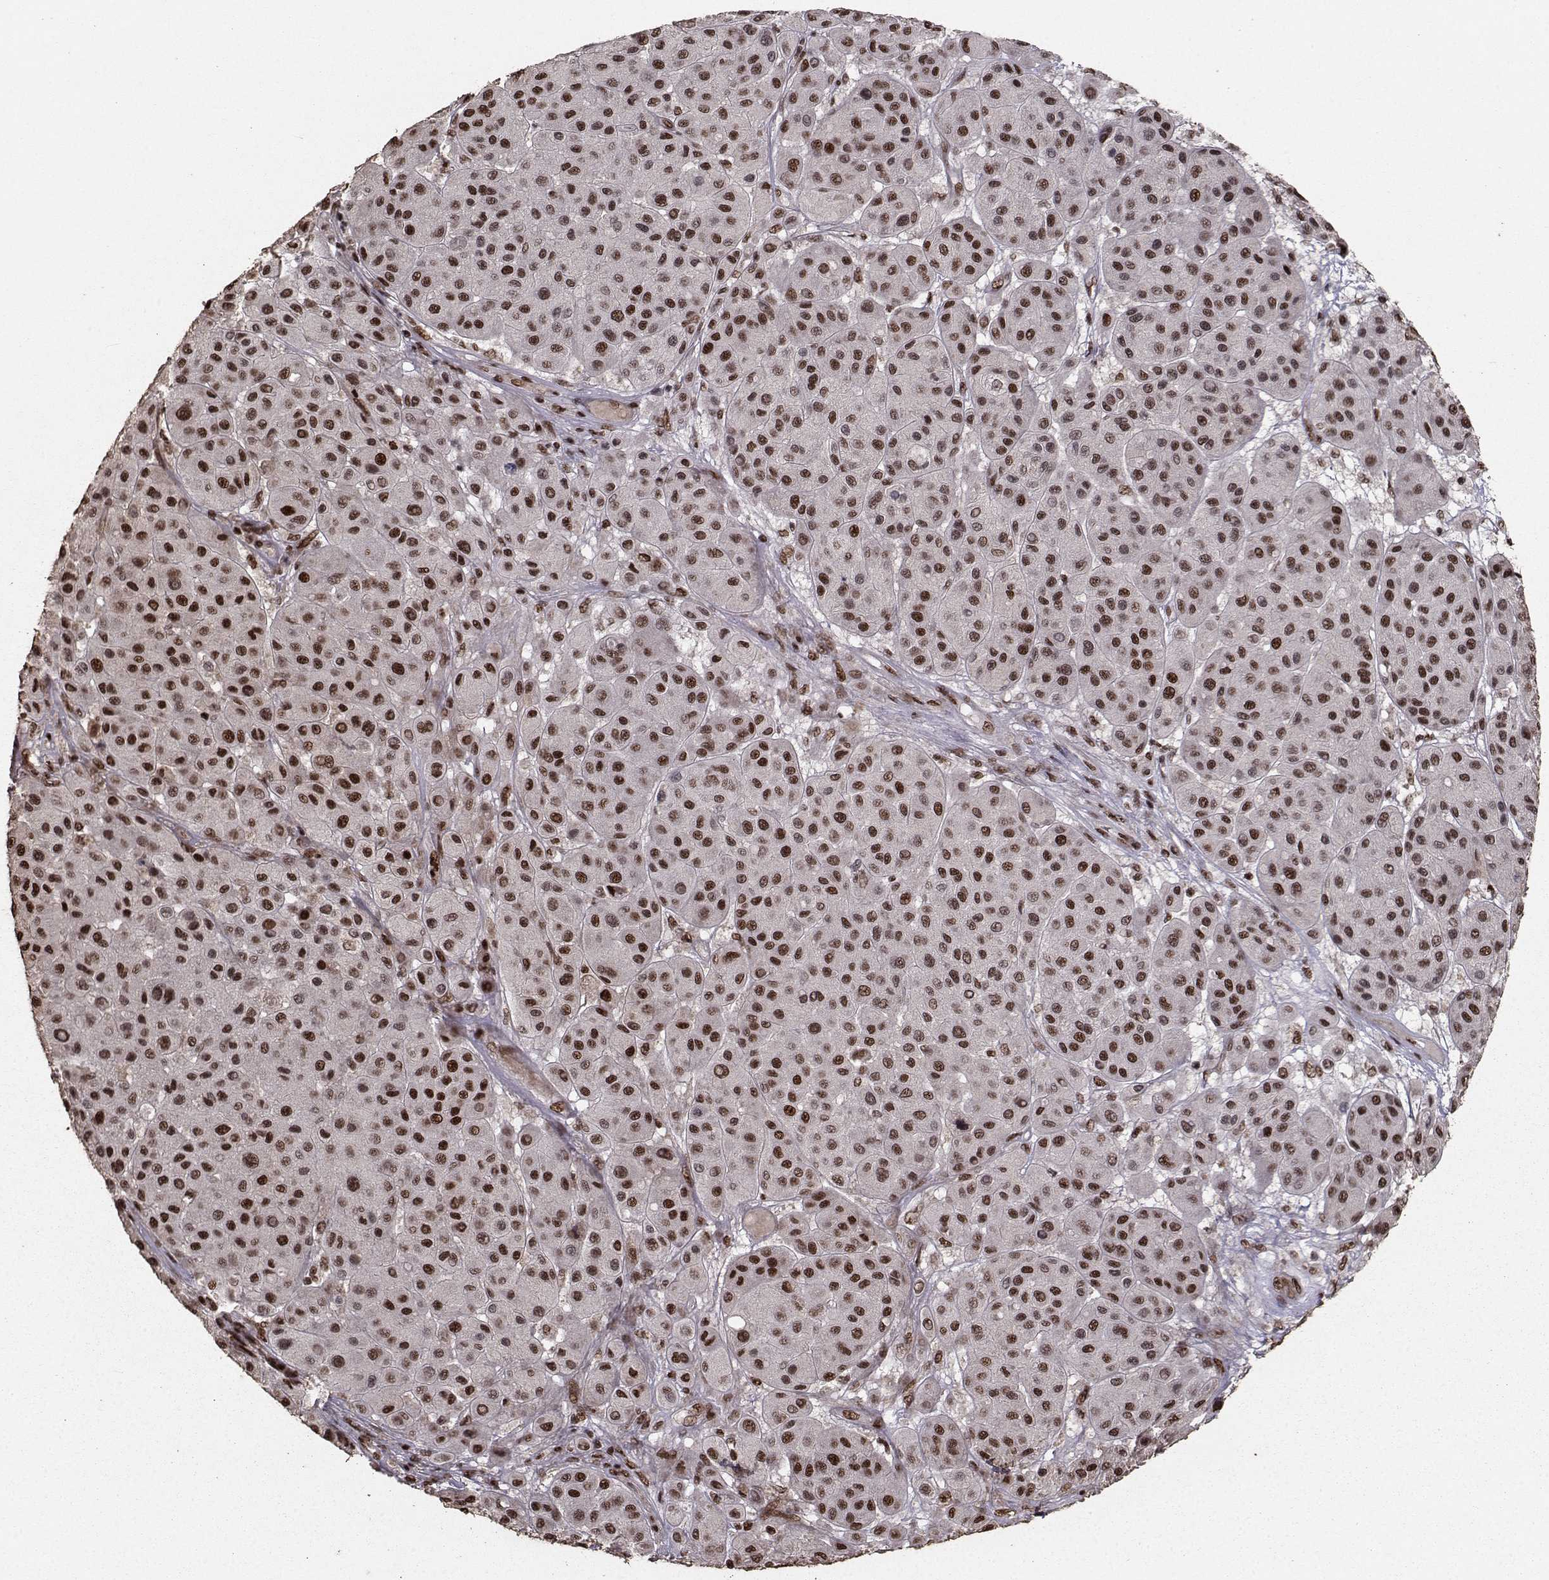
{"staining": {"intensity": "strong", "quantity": ">75%", "location": "nuclear"}, "tissue": "melanoma", "cell_type": "Tumor cells", "image_type": "cancer", "snomed": [{"axis": "morphology", "description": "Malignant melanoma, Metastatic site"}, {"axis": "topography", "description": "Smooth muscle"}], "caption": "IHC staining of melanoma, which demonstrates high levels of strong nuclear expression in approximately >75% of tumor cells indicating strong nuclear protein positivity. The staining was performed using DAB (3,3'-diaminobenzidine) (brown) for protein detection and nuclei were counterstained in hematoxylin (blue).", "gene": "SF1", "patient": {"sex": "male", "age": 41}}